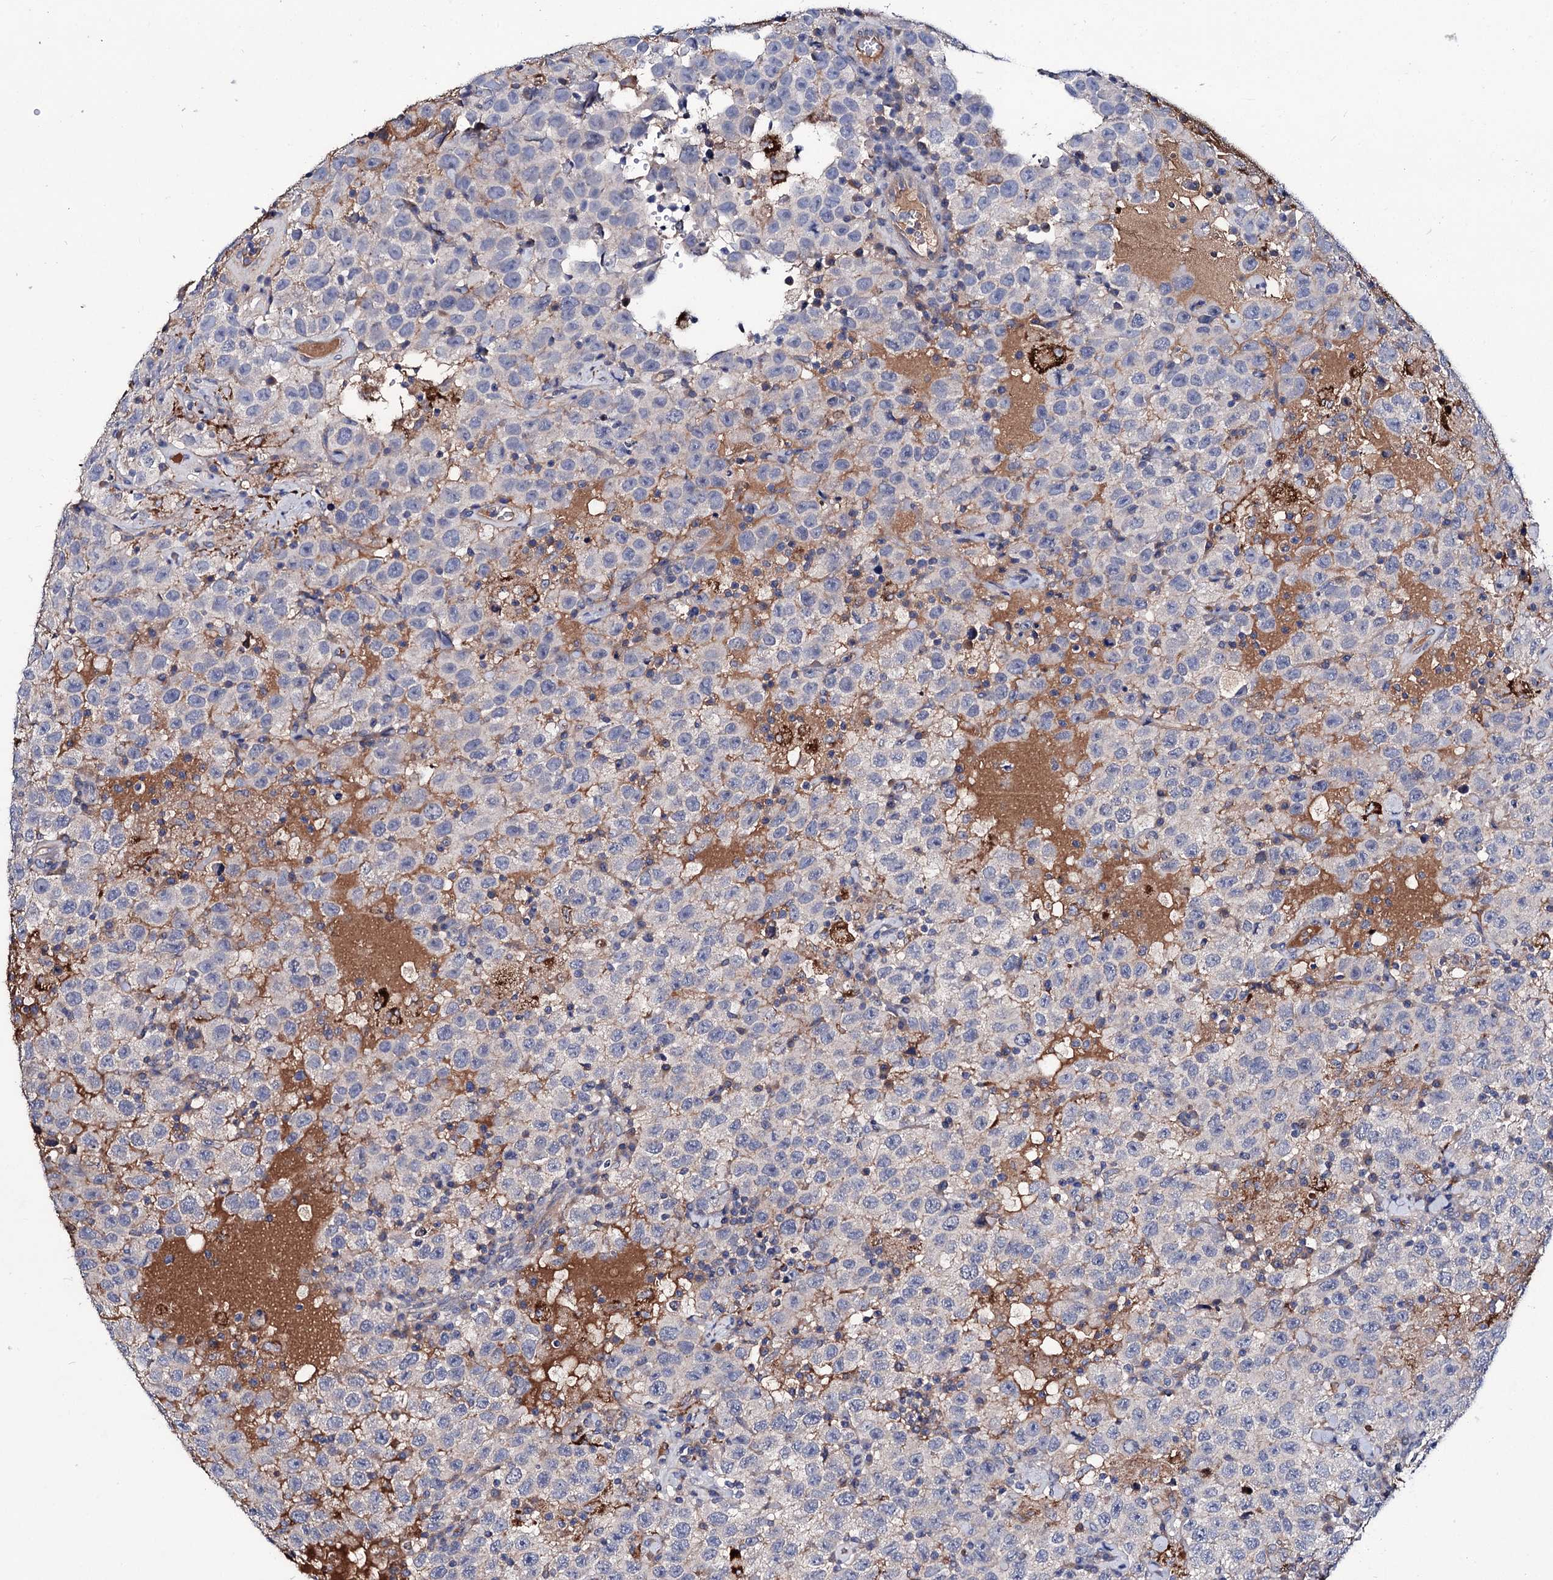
{"staining": {"intensity": "negative", "quantity": "none", "location": "none"}, "tissue": "testis cancer", "cell_type": "Tumor cells", "image_type": "cancer", "snomed": [{"axis": "morphology", "description": "Seminoma, NOS"}, {"axis": "topography", "description": "Testis"}], "caption": "This histopathology image is of testis cancer stained with immunohistochemistry to label a protein in brown with the nuclei are counter-stained blue. There is no positivity in tumor cells.", "gene": "PPP1R32", "patient": {"sex": "male", "age": 41}}